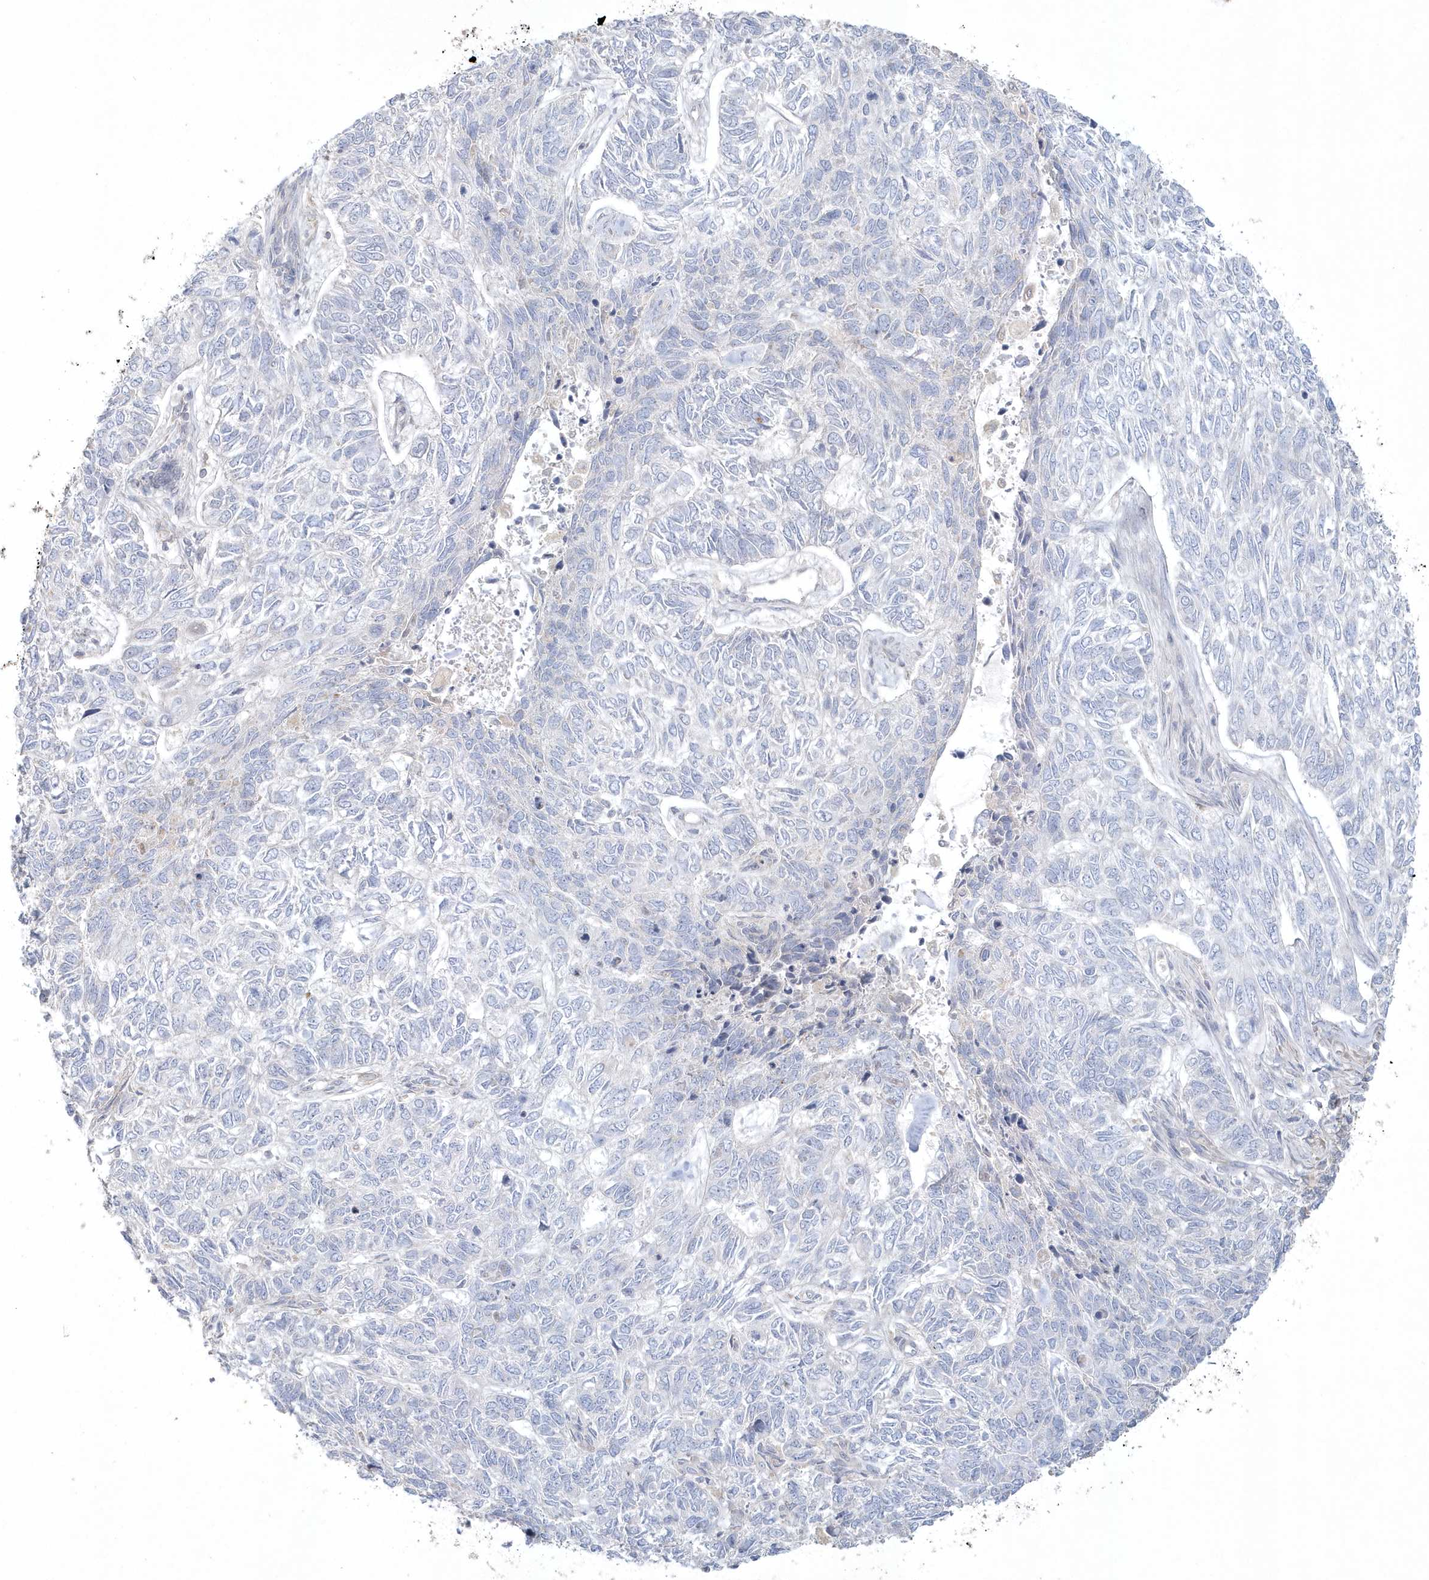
{"staining": {"intensity": "negative", "quantity": "none", "location": "none"}, "tissue": "skin cancer", "cell_type": "Tumor cells", "image_type": "cancer", "snomed": [{"axis": "morphology", "description": "Basal cell carcinoma"}, {"axis": "topography", "description": "Skin"}], "caption": "This histopathology image is of skin basal cell carcinoma stained with immunohistochemistry (IHC) to label a protein in brown with the nuclei are counter-stained blue. There is no staining in tumor cells.", "gene": "BLTP3A", "patient": {"sex": "female", "age": 65}}